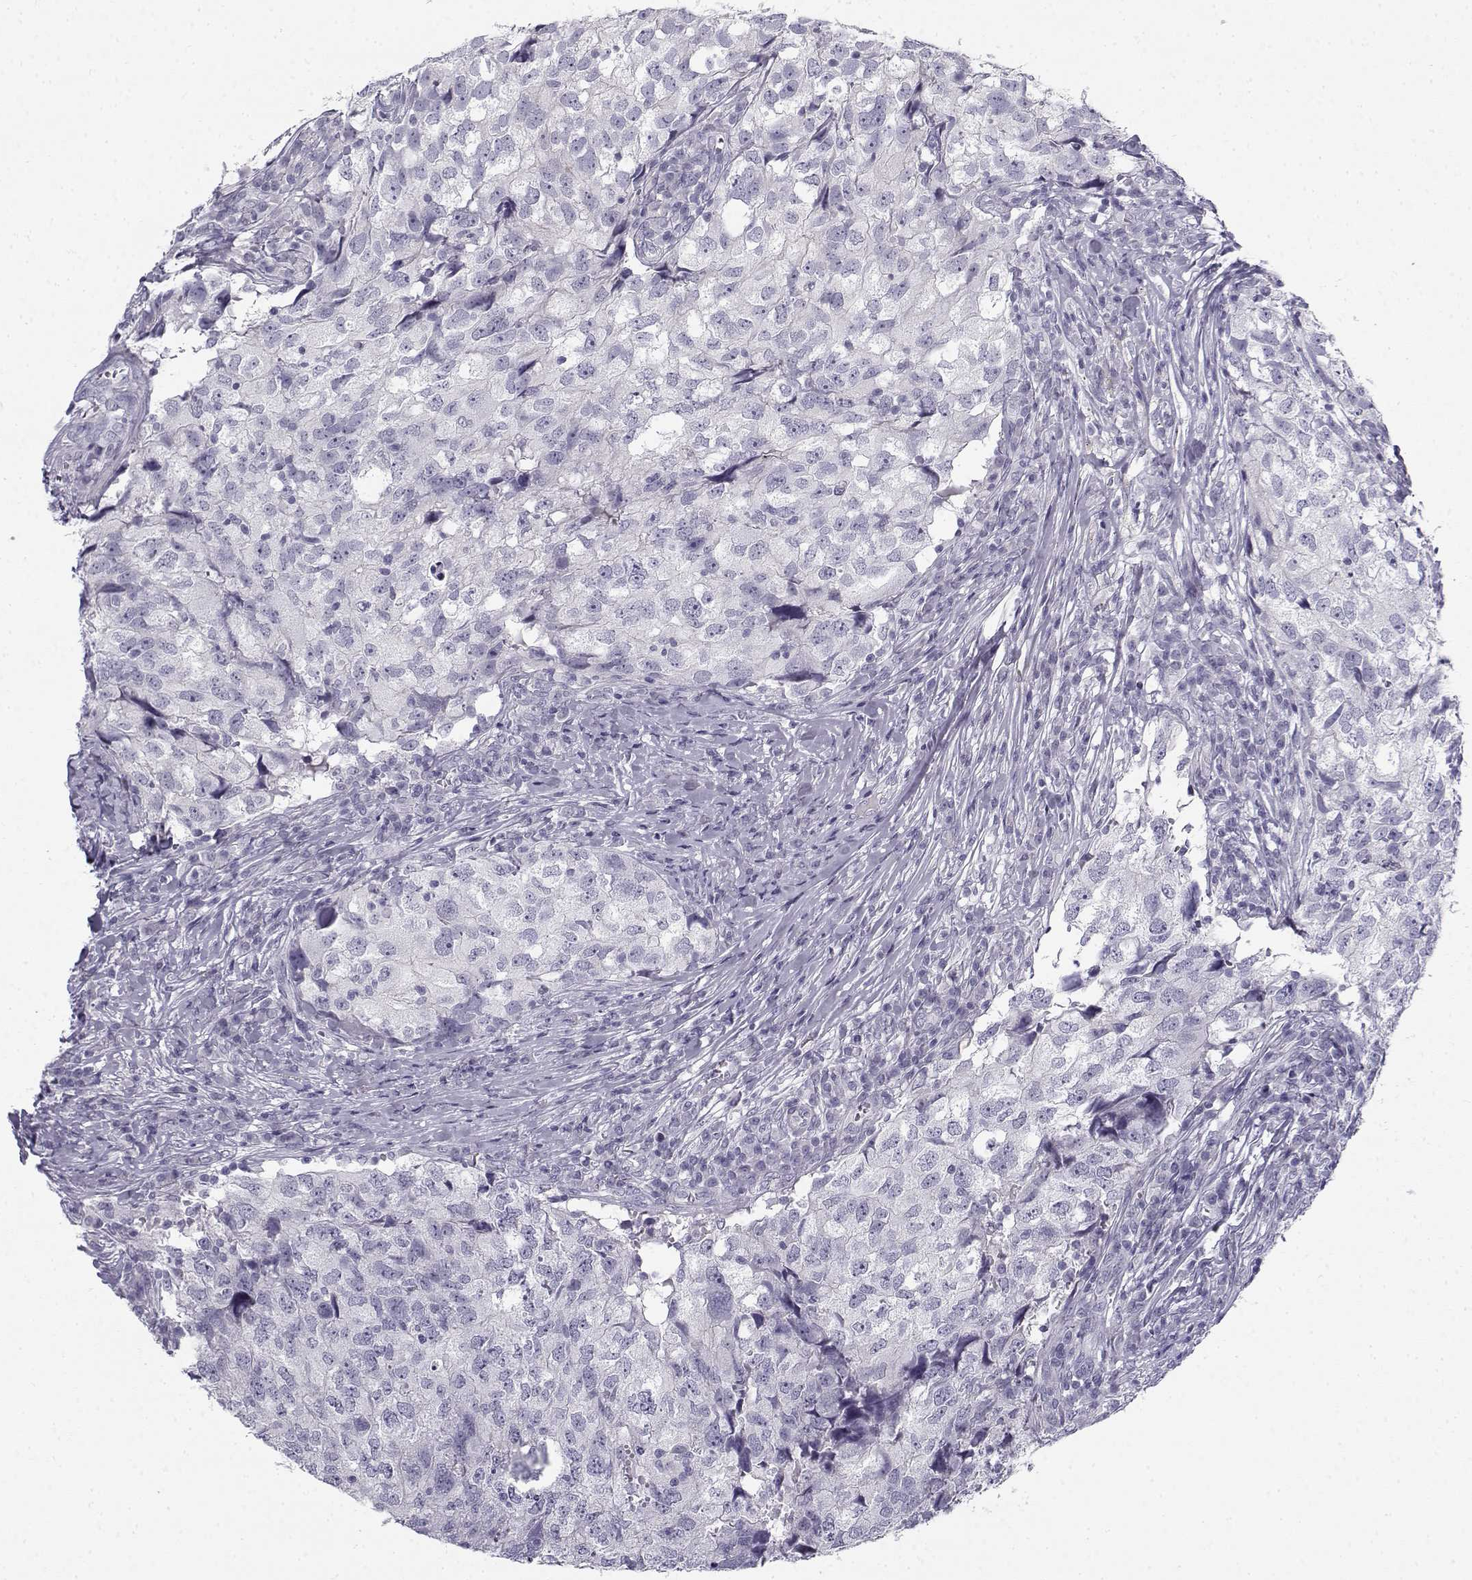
{"staining": {"intensity": "negative", "quantity": "none", "location": "none"}, "tissue": "breast cancer", "cell_type": "Tumor cells", "image_type": "cancer", "snomed": [{"axis": "morphology", "description": "Duct carcinoma"}, {"axis": "topography", "description": "Breast"}], "caption": "Breast cancer stained for a protein using immunohistochemistry reveals no positivity tumor cells.", "gene": "CREB3L3", "patient": {"sex": "female", "age": 30}}